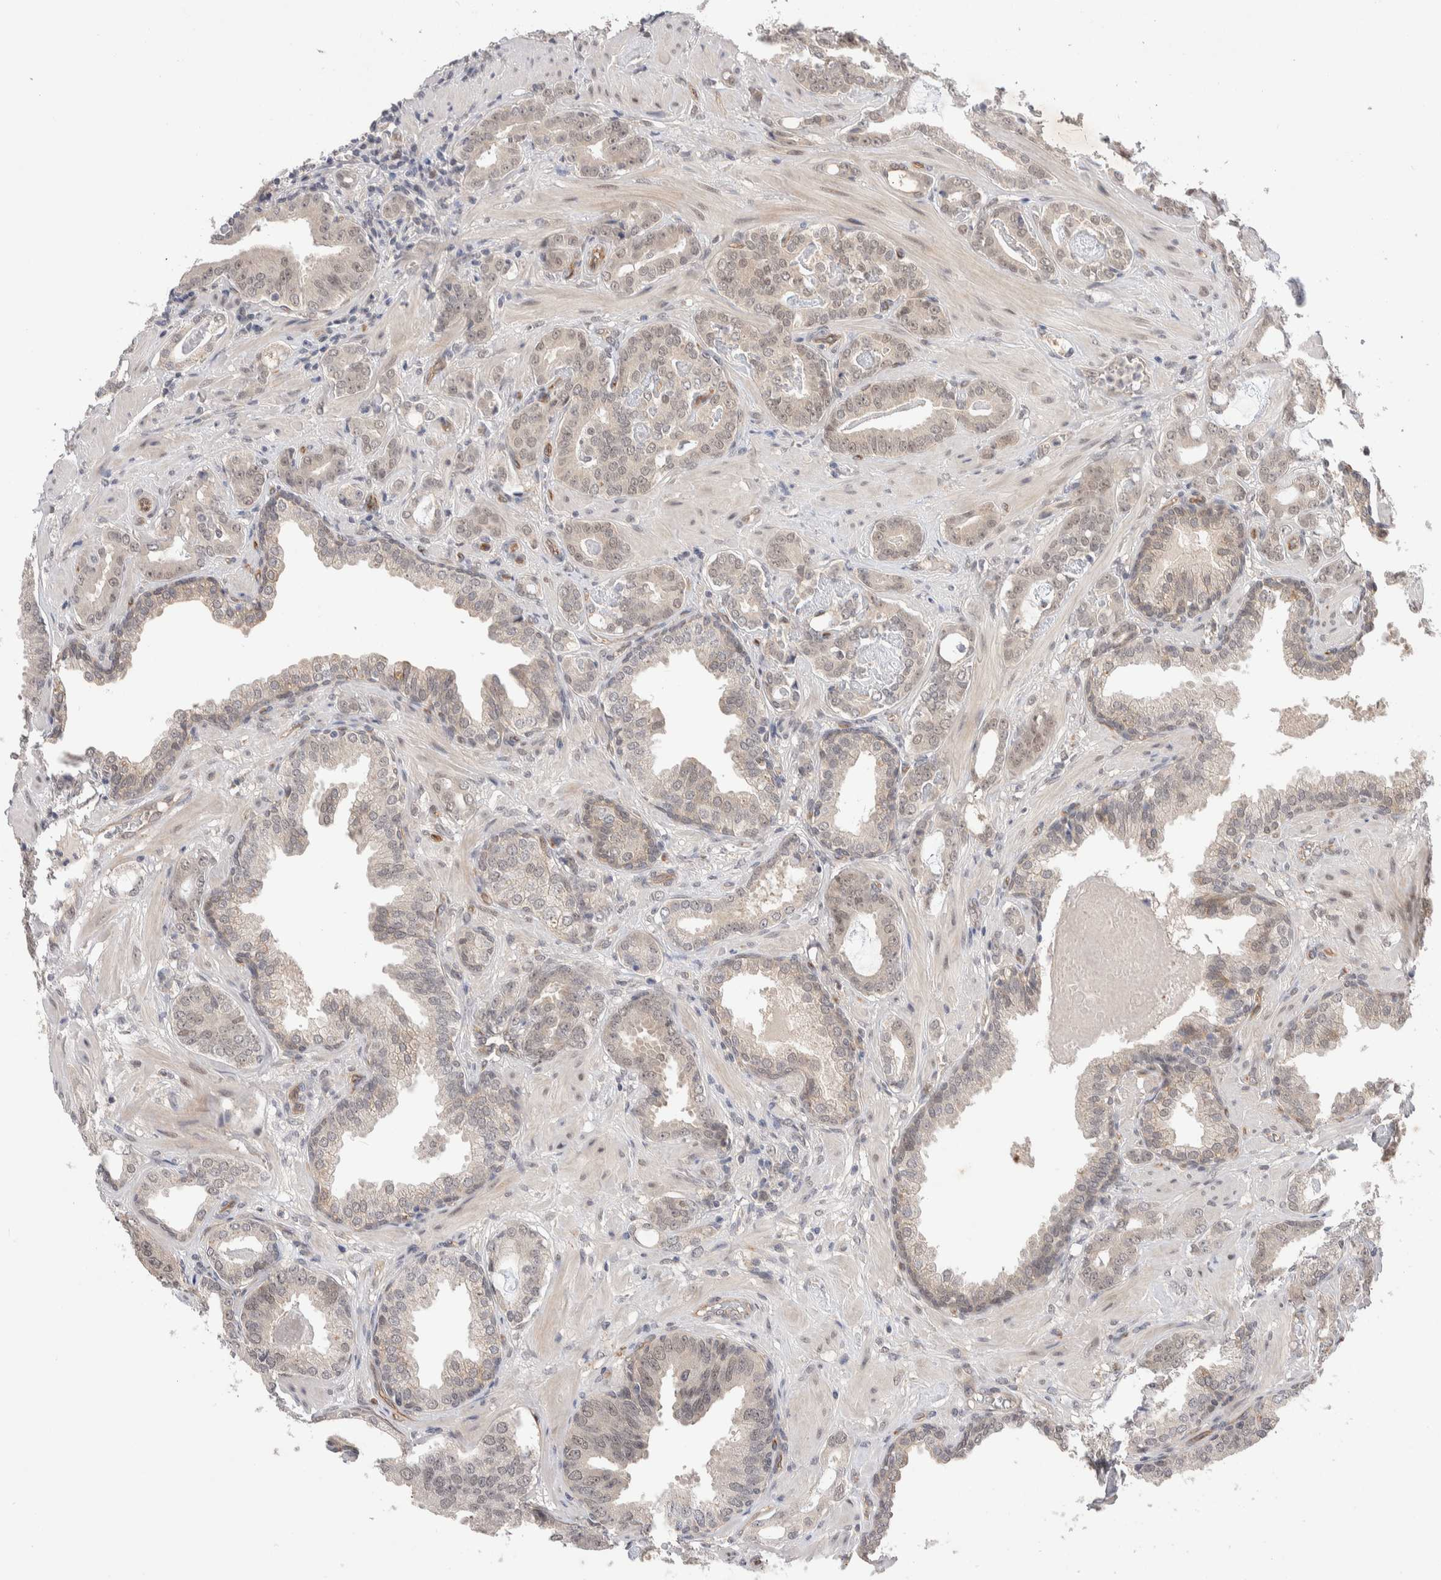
{"staining": {"intensity": "weak", "quantity": "25%-75%", "location": "cytoplasmic/membranous,nuclear"}, "tissue": "prostate cancer", "cell_type": "Tumor cells", "image_type": "cancer", "snomed": [{"axis": "morphology", "description": "Adenocarcinoma, Low grade"}, {"axis": "topography", "description": "Prostate"}], "caption": "This image demonstrates immunohistochemistry (IHC) staining of human prostate cancer (low-grade adenocarcinoma), with low weak cytoplasmic/membranous and nuclear expression in about 25%-75% of tumor cells.", "gene": "ZNF704", "patient": {"sex": "male", "age": 53}}